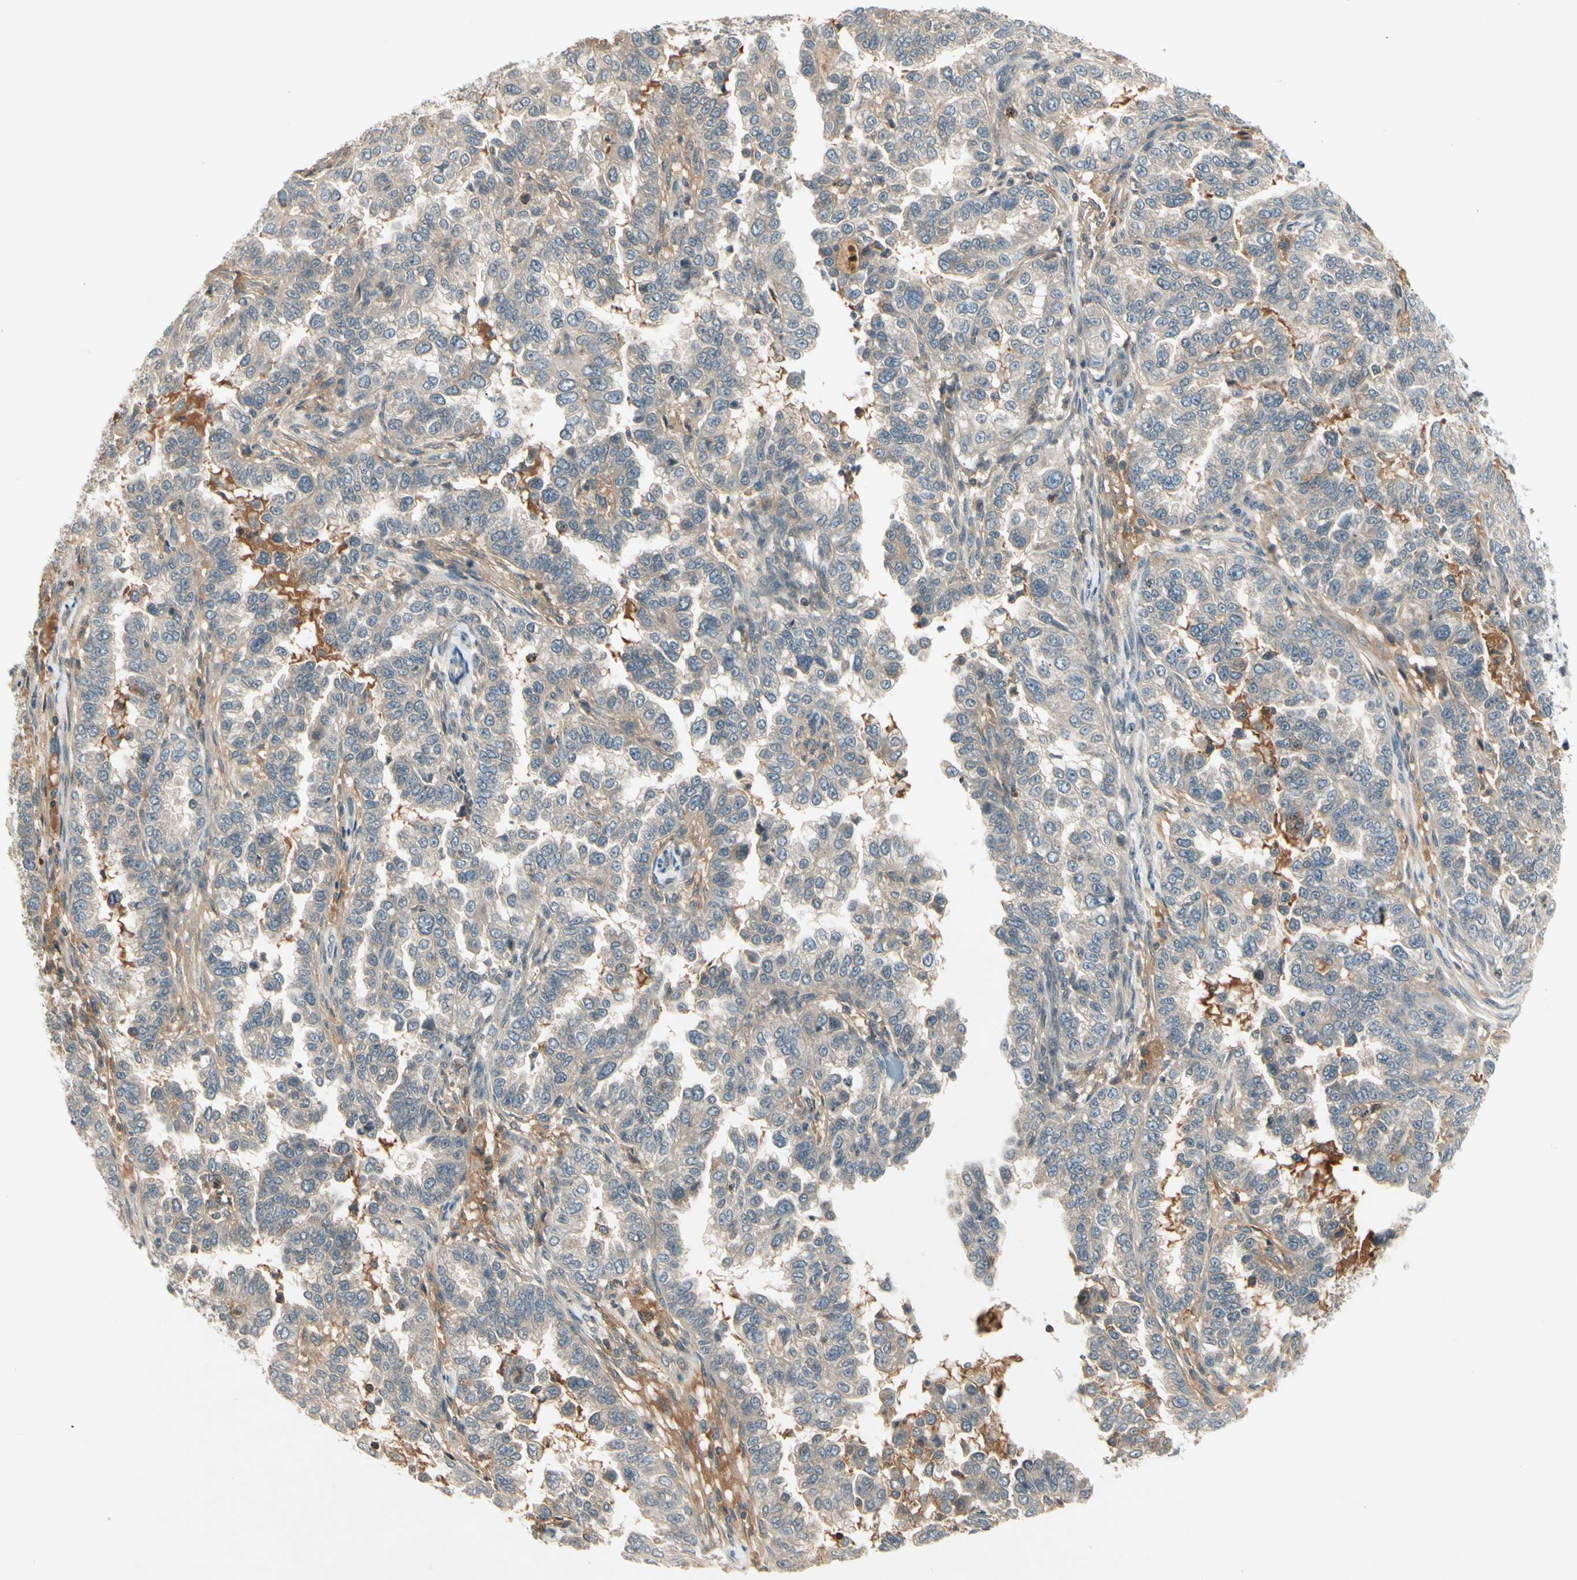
{"staining": {"intensity": "weak", "quantity": ">75%", "location": "cytoplasmic/membranous"}, "tissue": "endometrial cancer", "cell_type": "Tumor cells", "image_type": "cancer", "snomed": [{"axis": "morphology", "description": "Adenocarcinoma, NOS"}, {"axis": "topography", "description": "Endometrium"}], "caption": "An image of adenocarcinoma (endometrial) stained for a protein exhibits weak cytoplasmic/membranous brown staining in tumor cells.", "gene": "CCL4", "patient": {"sex": "female", "age": 85}}